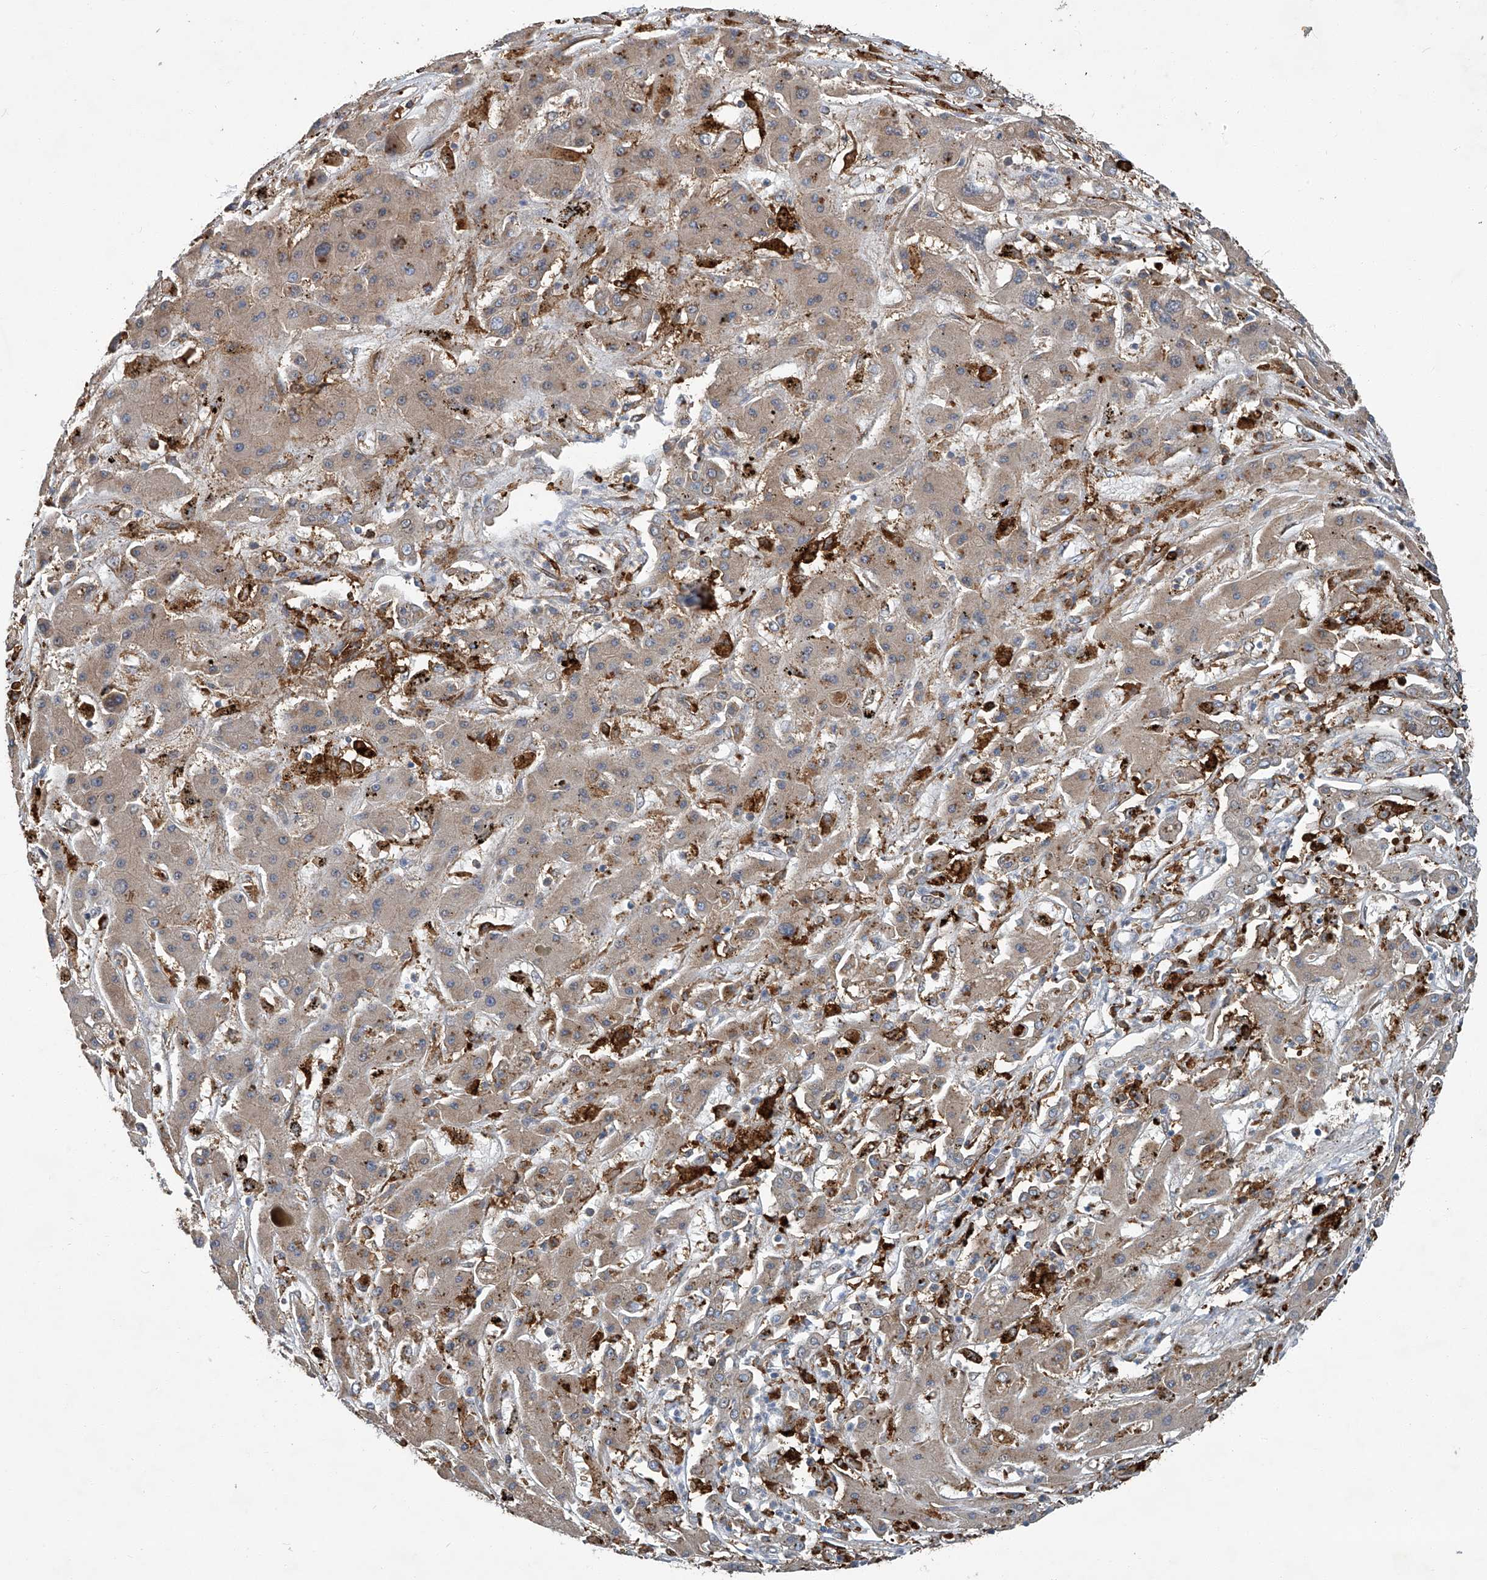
{"staining": {"intensity": "weak", "quantity": ">75%", "location": "cytoplasmic/membranous"}, "tissue": "liver cancer", "cell_type": "Tumor cells", "image_type": "cancer", "snomed": [{"axis": "morphology", "description": "Cholangiocarcinoma"}, {"axis": "topography", "description": "Liver"}], "caption": "Immunohistochemistry (IHC) of liver cholangiocarcinoma demonstrates low levels of weak cytoplasmic/membranous expression in about >75% of tumor cells.", "gene": "FAM167A", "patient": {"sex": "male", "age": 67}}